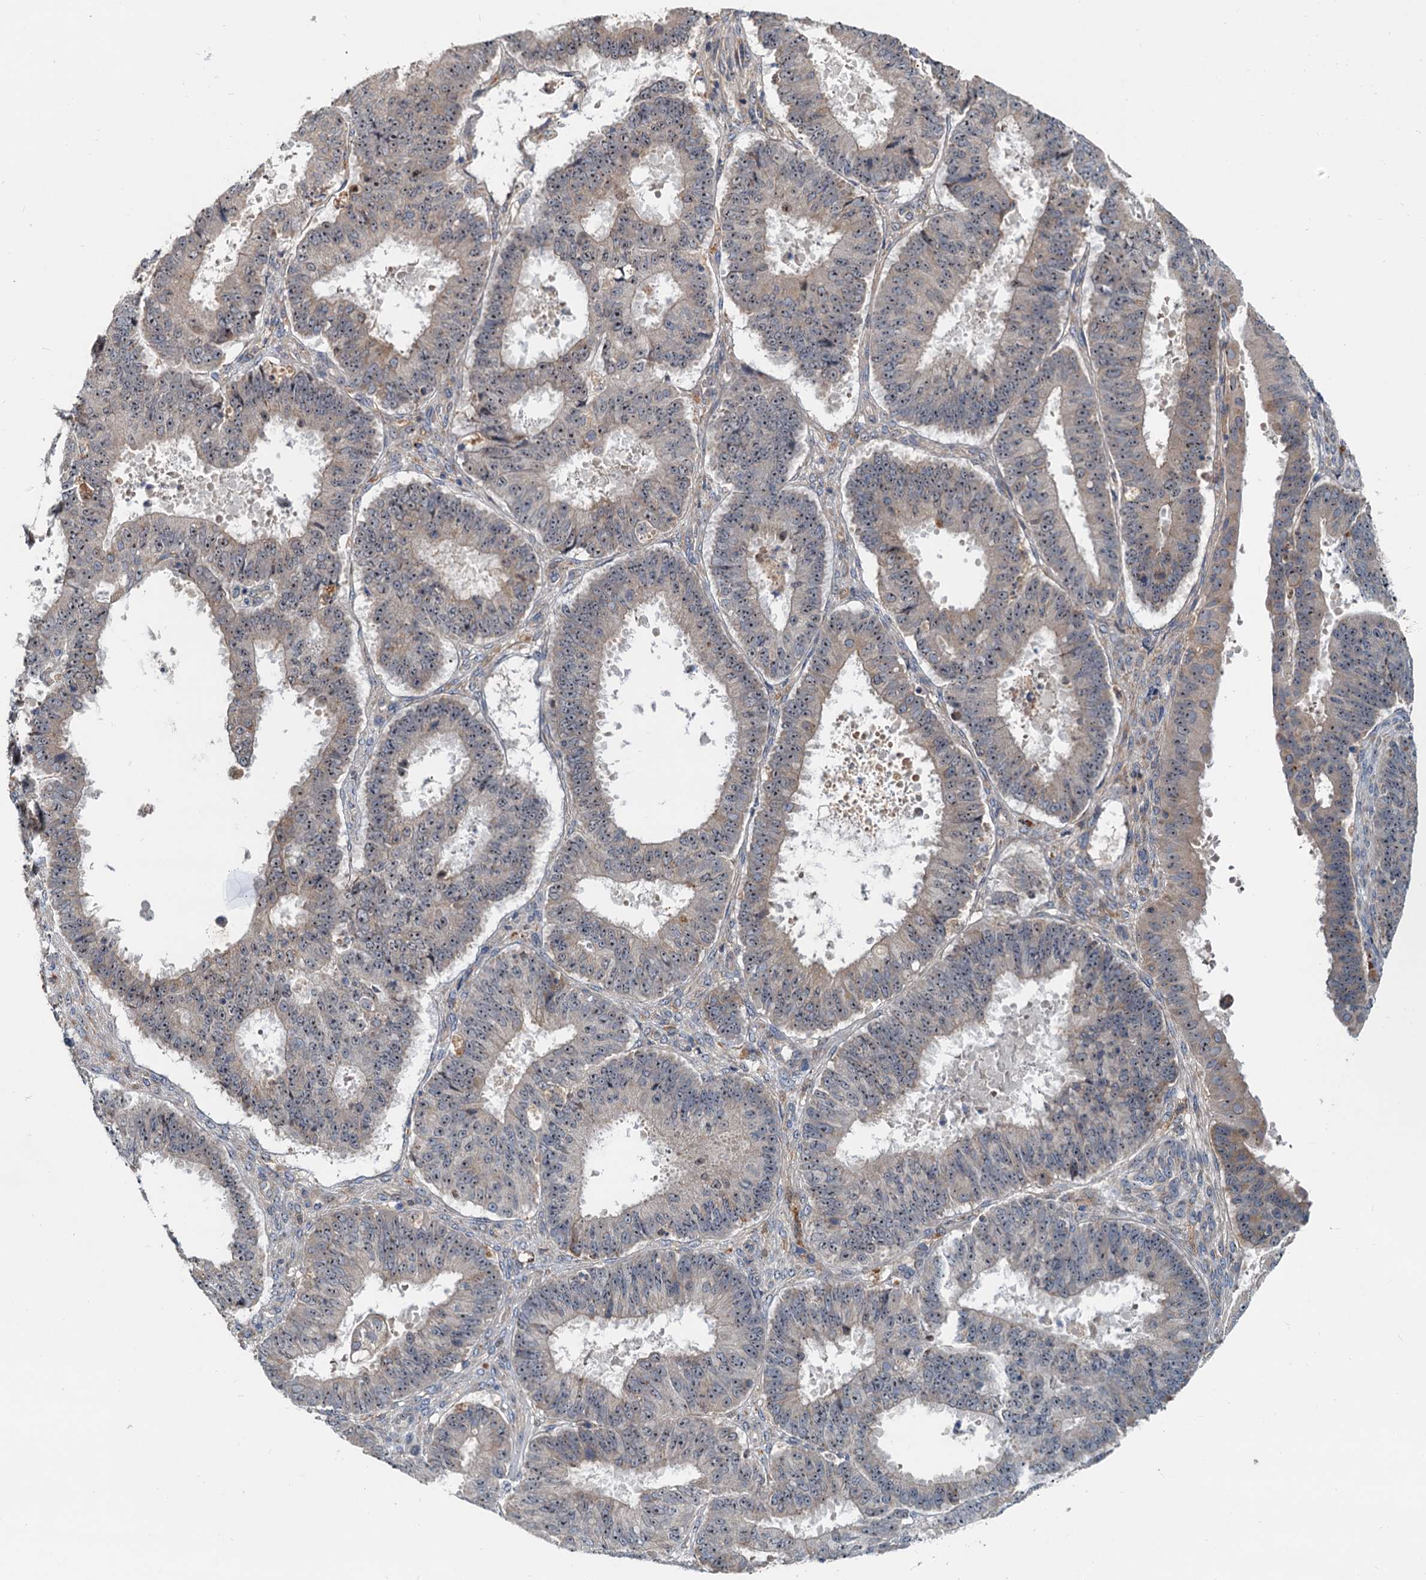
{"staining": {"intensity": "weak", "quantity": "<25%", "location": "nuclear"}, "tissue": "ovarian cancer", "cell_type": "Tumor cells", "image_type": "cancer", "snomed": [{"axis": "morphology", "description": "Carcinoma, endometroid"}, {"axis": "topography", "description": "Appendix"}, {"axis": "topography", "description": "Ovary"}], "caption": "Photomicrograph shows no protein expression in tumor cells of ovarian cancer tissue. (DAB immunohistochemistry with hematoxylin counter stain).", "gene": "RGS7BP", "patient": {"sex": "female", "age": 42}}